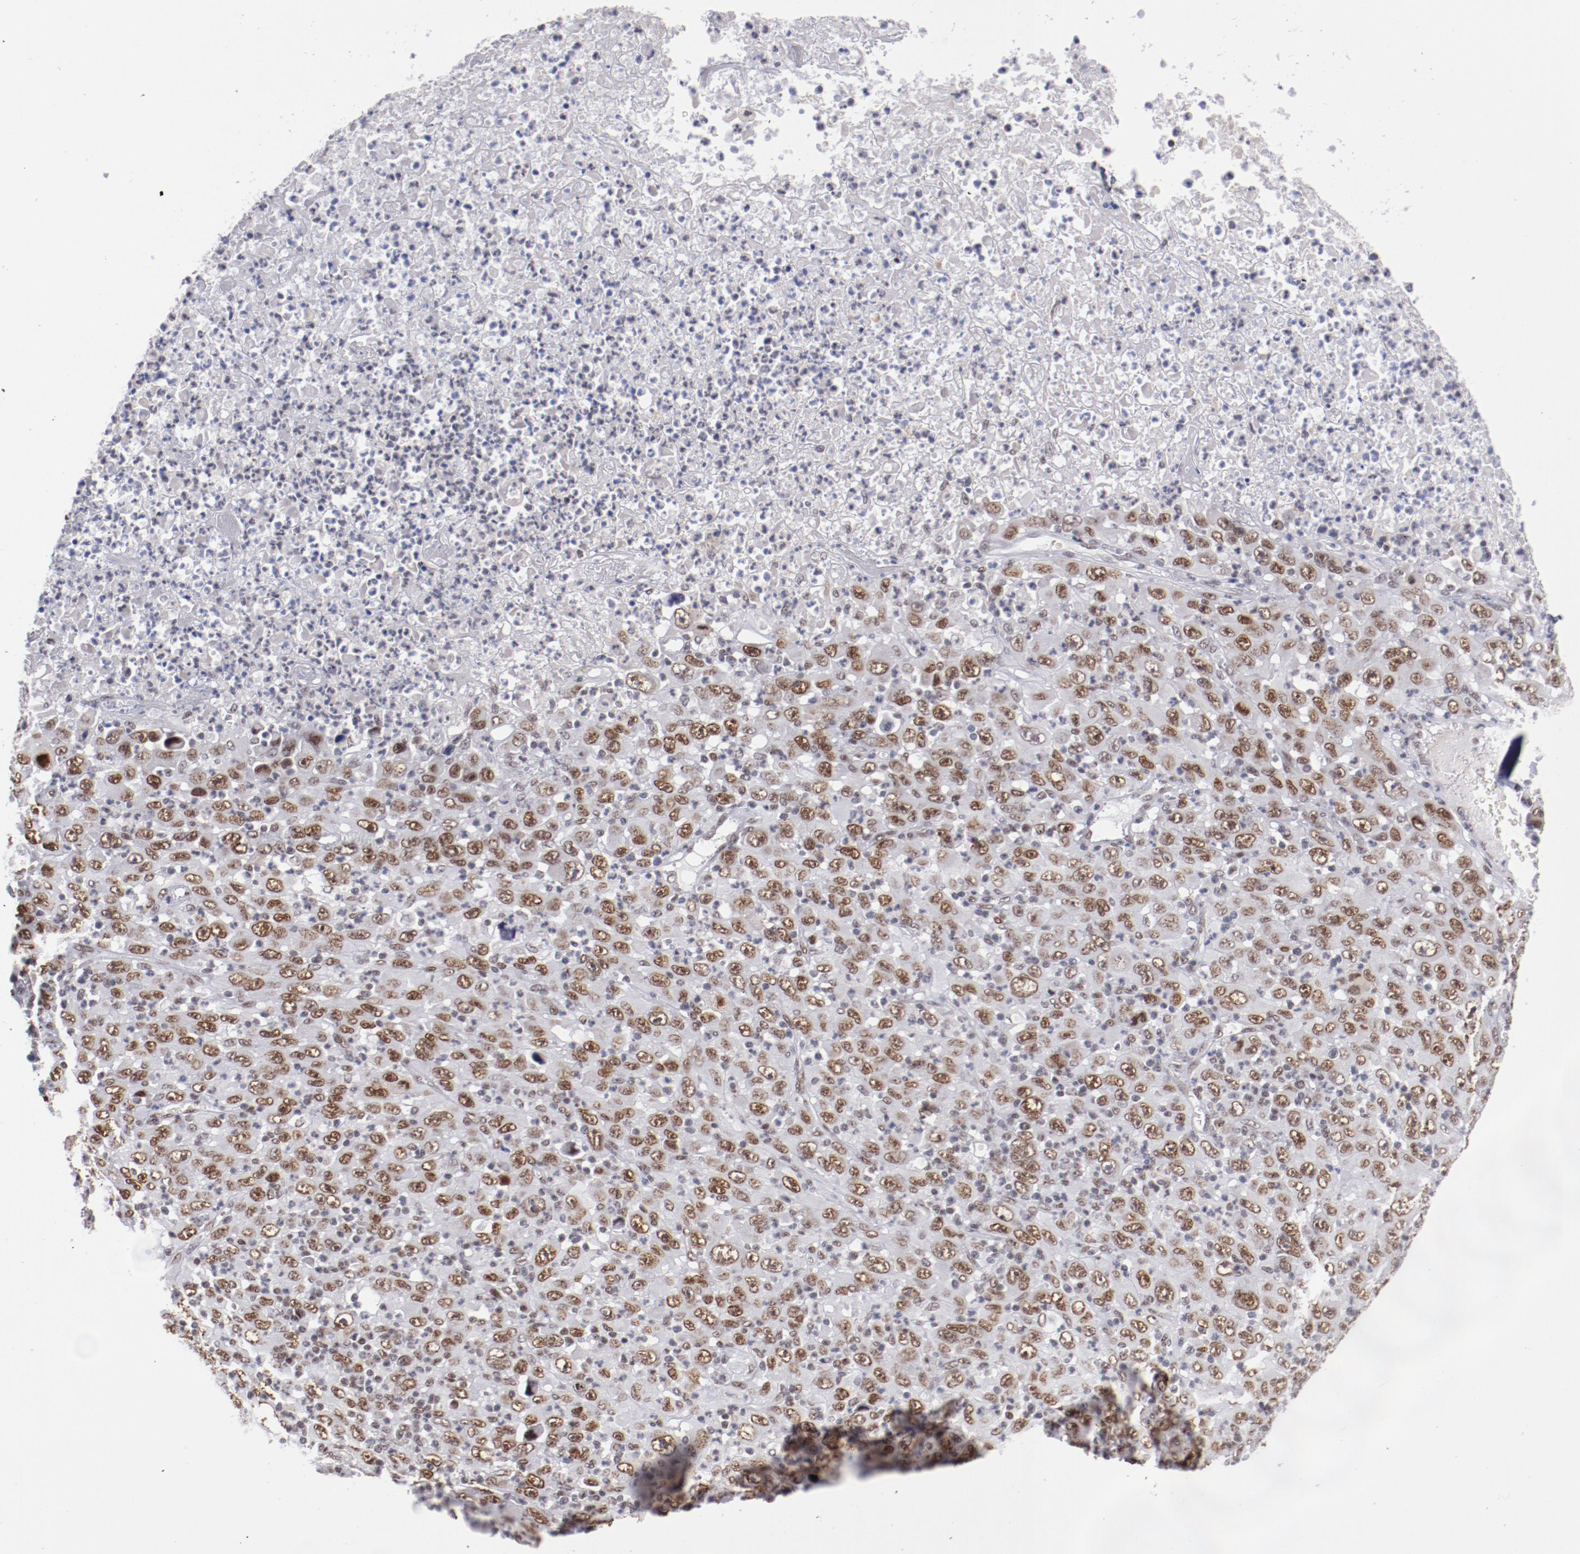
{"staining": {"intensity": "strong", "quantity": ">75%", "location": "nuclear"}, "tissue": "melanoma", "cell_type": "Tumor cells", "image_type": "cancer", "snomed": [{"axis": "morphology", "description": "Malignant melanoma, Metastatic site"}, {"axis": "topography", "description": "Skin"}], "caption": "Malignant melanoma (metastatic site) was stained to show a protein in brown. There is high levels of strong nuclear staining in about >75% of tumor cells.", "gene": "TFAP4", "patient": {"sex": "female", "age": 56}}